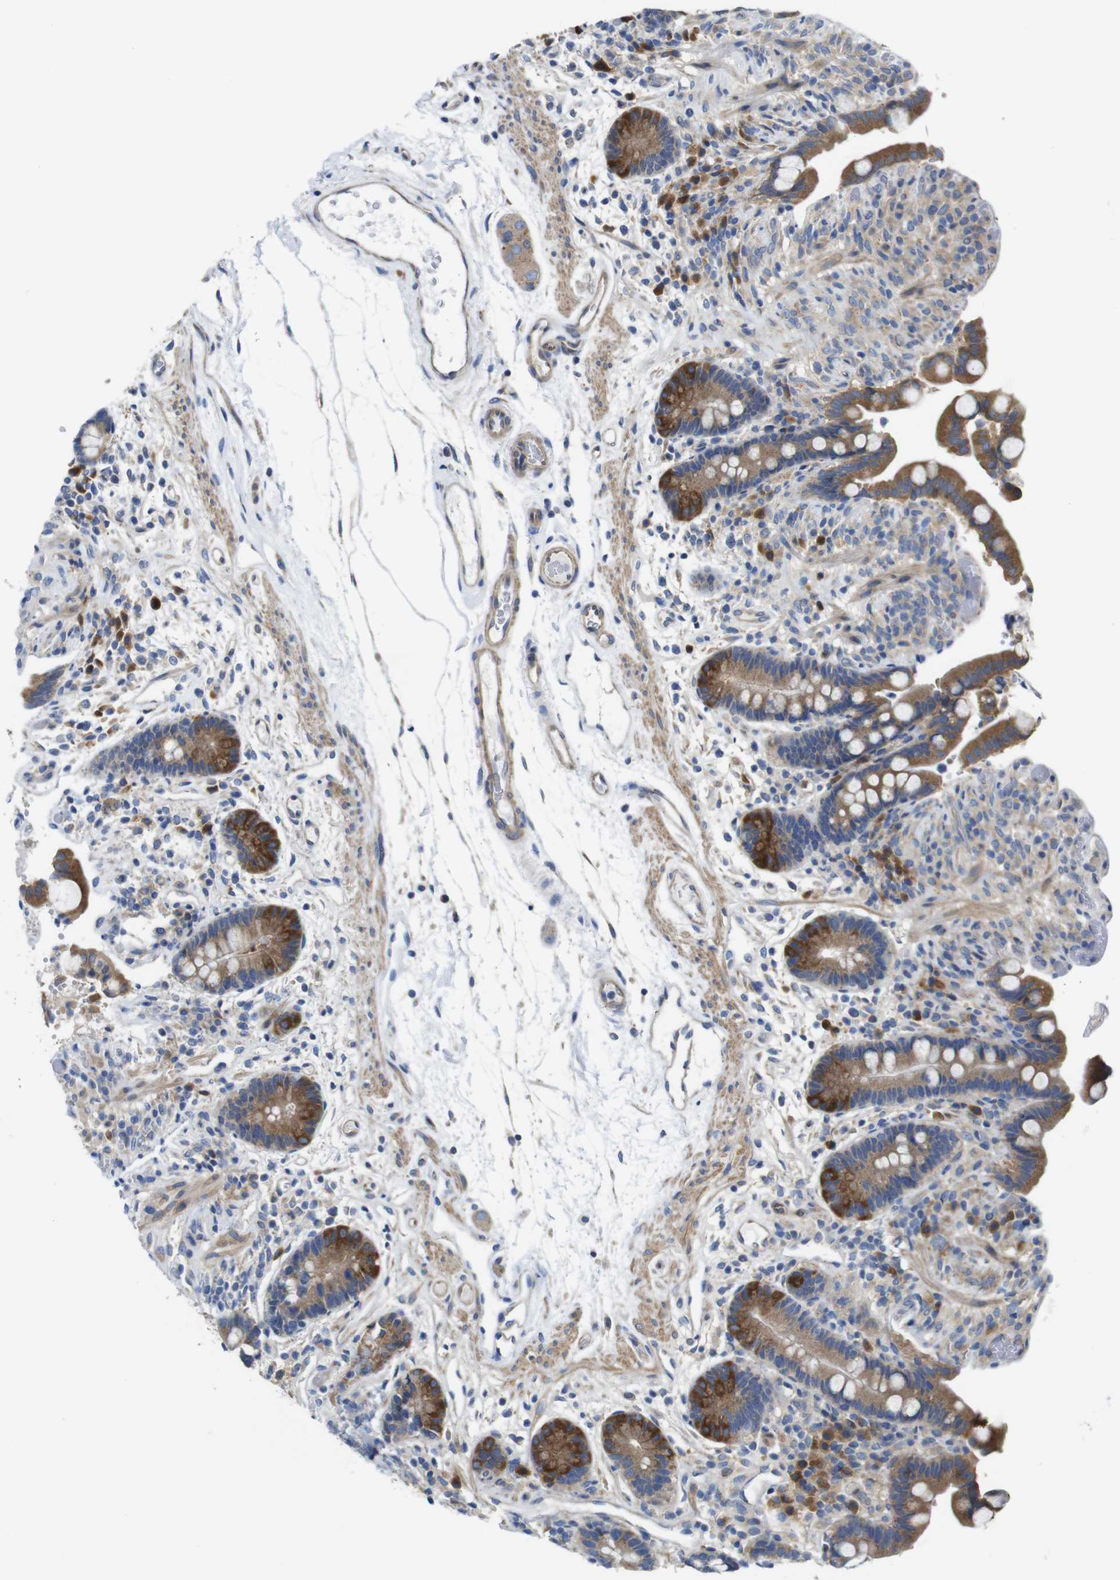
{"staining": {"intensity": "negative", "quantity": "none", "location": "none"}, "tissue": "colon", "cell_type": "Endothelial cells", "image_type": "normal", "snomed": [{"axis": "morphology", "description": "Normal tissue, NOS"}, {"axis": "topography", "description": "Colon"}], "caption": "Protein analysis of unremarkable colon displays no significant staining in endothelial cells.", "gene": "DDRGK1", "patient": {"sex": "male", "age": 73}}